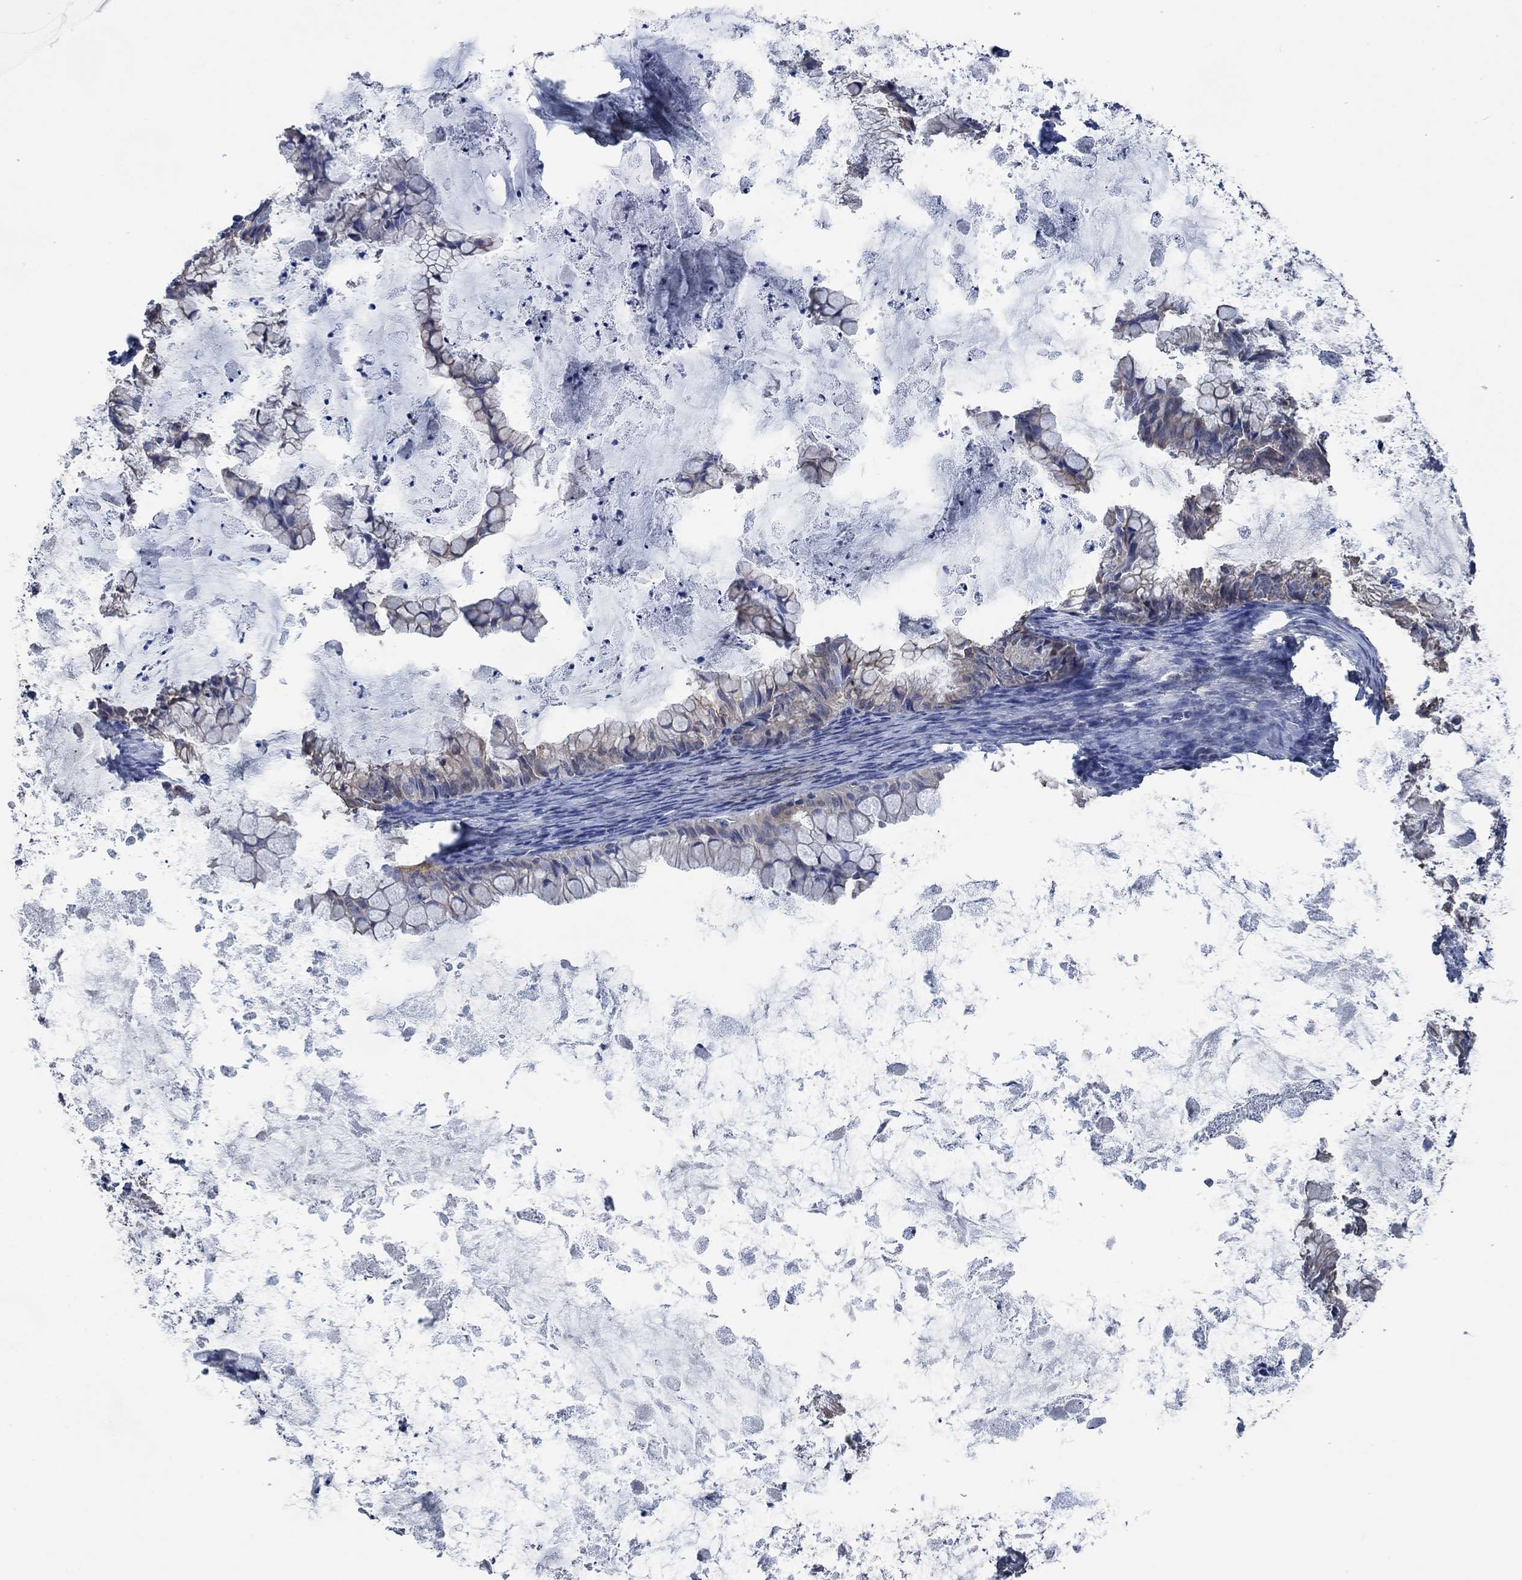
{"staining": {"intensity": "negative", "quantity": "none", "location": "none"}, "tissue": "ovarian cancer", "cell_type": "Tumor cells", "image_type": "cancer", "snomed": [{"axis": "morphology", "description": "Cystadenocarcinoma, mucinous, NOS"}, {"axis": "topography", "description": "Ovary"}], "caption": "Human ovarian cancer (mucinous cystadenocarcinoma) stained for a protein using immunohistochemistry (IHC) demonstrates no expression in tumor cells.", "gene": "OBSCN", "patient": {"sex": "female", "age": 35}}